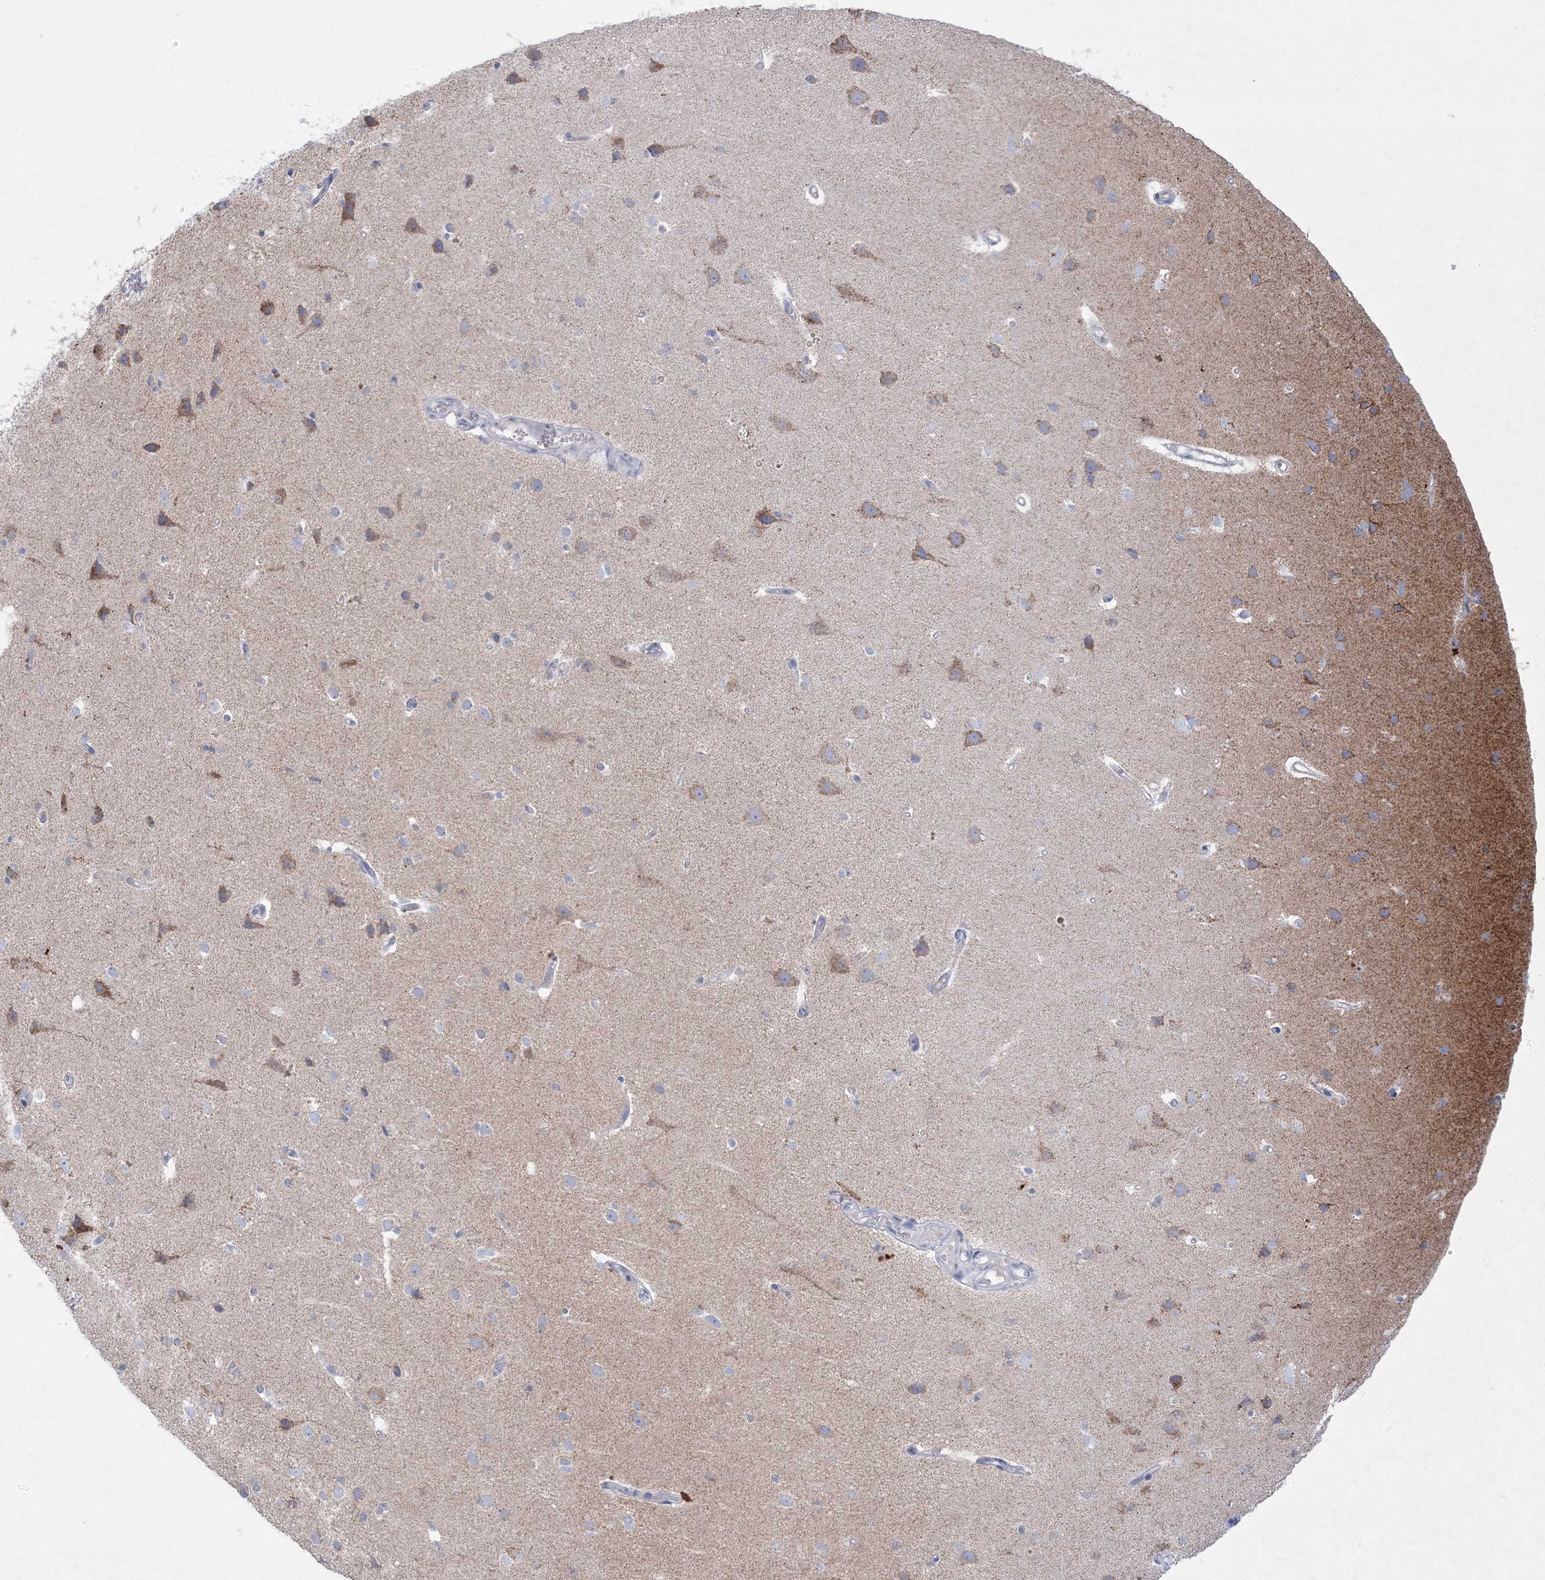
{"staining": {"intensity": "negative", "quantity": "none", "location": "none"}, "tissue": "cerebral cortex", "cell_type": "Endothelial cells", "image_type": "normal", "snomed": [{"axis": "morphology", "description": "Normal tissue, NOS"}, {"axis": "topography", "description": "Cerebral cortex"}], "caption": "This is an immunohistochemistry histopathology image of normal cerebral cortex. There is no positivity in endothelial cells.", "gene": "KCTD6", "patient": {"sex": "male", "age": 34}}